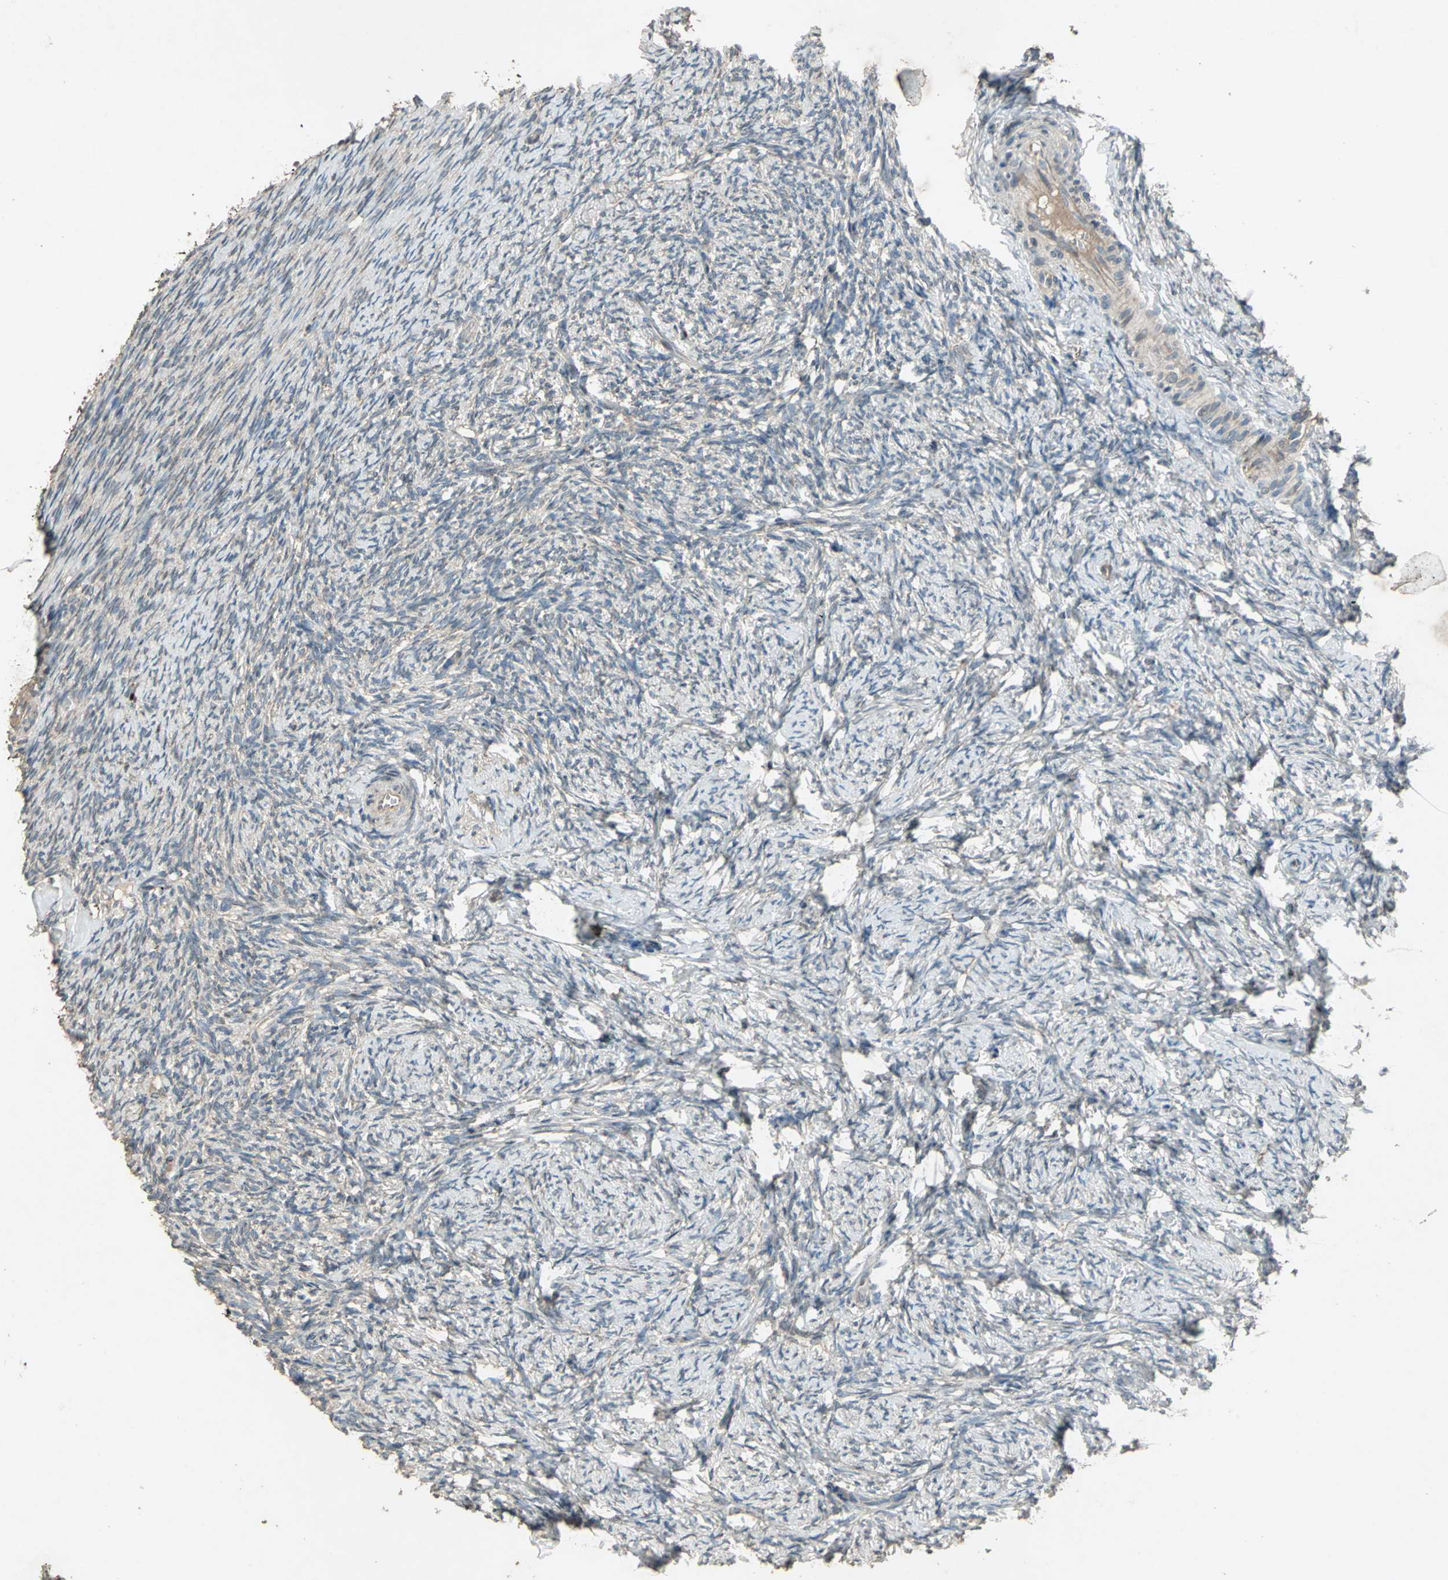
{"staining": {"intensity": "moderate", "quantity": ">75%", "location": "cytoplasmic/membranous"}, "tissue": "ovary", "cell_type": "Ovarian stroma cells", "image_type": "normal", "snomed": [{"axis": "morphology", "description": "Normal tissue, NOS"}, {"axis": "topography", "description": "Ovary"}], "caption": "Immunohistochemical staining of benign ovary shows moderate cytoplasmic/membranous protein positivity in about >75% of ovarian stroma cells. Nuclei are stained in blue.", "gene": "SEPTIN4", "patient": {"sex": "female", "age": 60}}